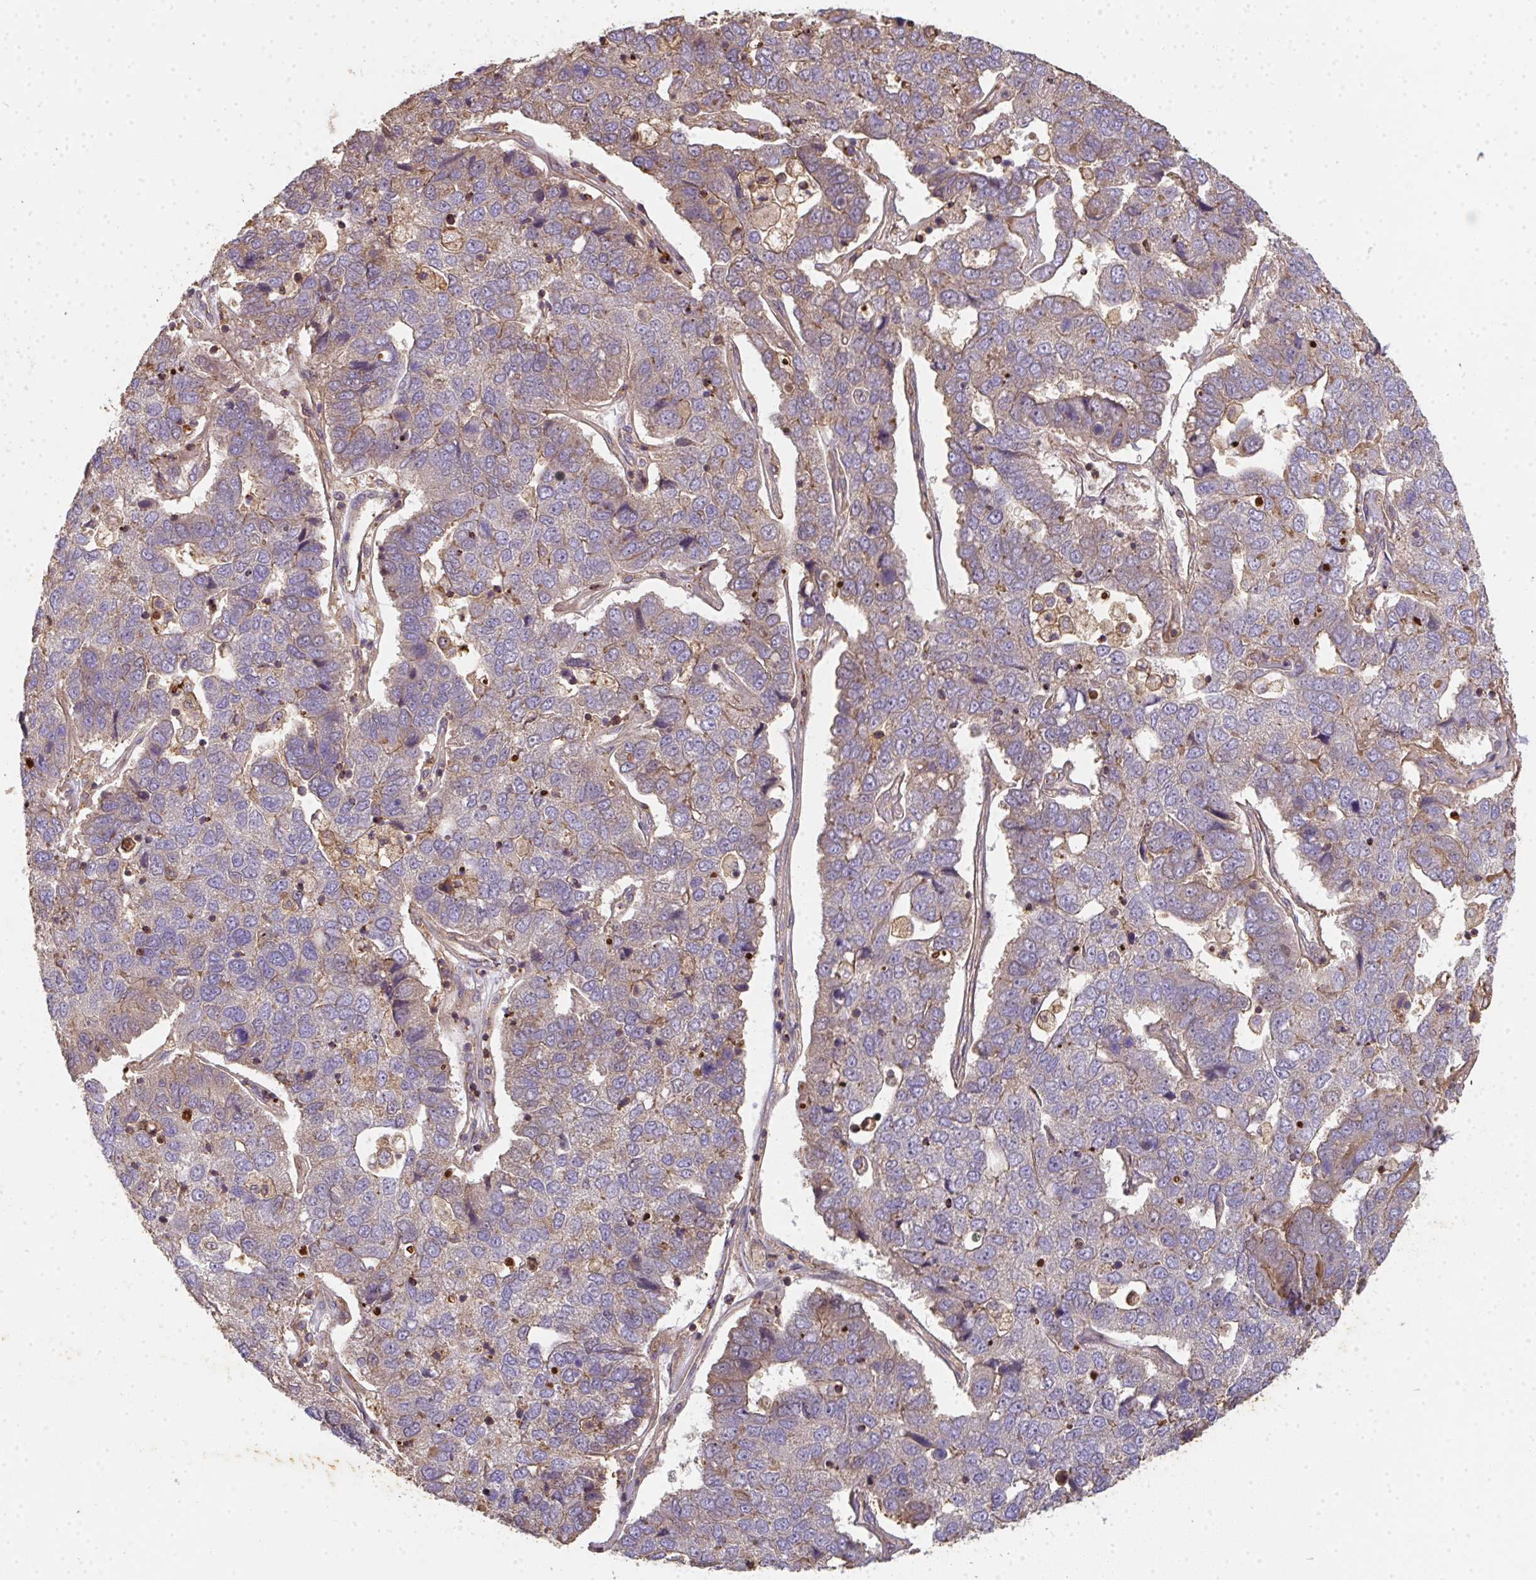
{"staining": {"intensity": "moderate", "quantity": ">75%", "location": "cytoplasmic/membranous"}, "tissue": "pancreatic cancer", "cell_type": "Tumor cells", "image_type": "cancer", "snomed": [{"axis": "morphology", "description": "Adenocarcinoma, NOS"}, {"axis": "topography", "description": "Pancreas"}], "caption": "Protein expression analysis of pancreatic cancer reveals moderate cytoplasmic/membranous positivity in approximately >75% of tumor cells.", "gene": "TNMD", "patient": {"sex": "female", "age": 61}}